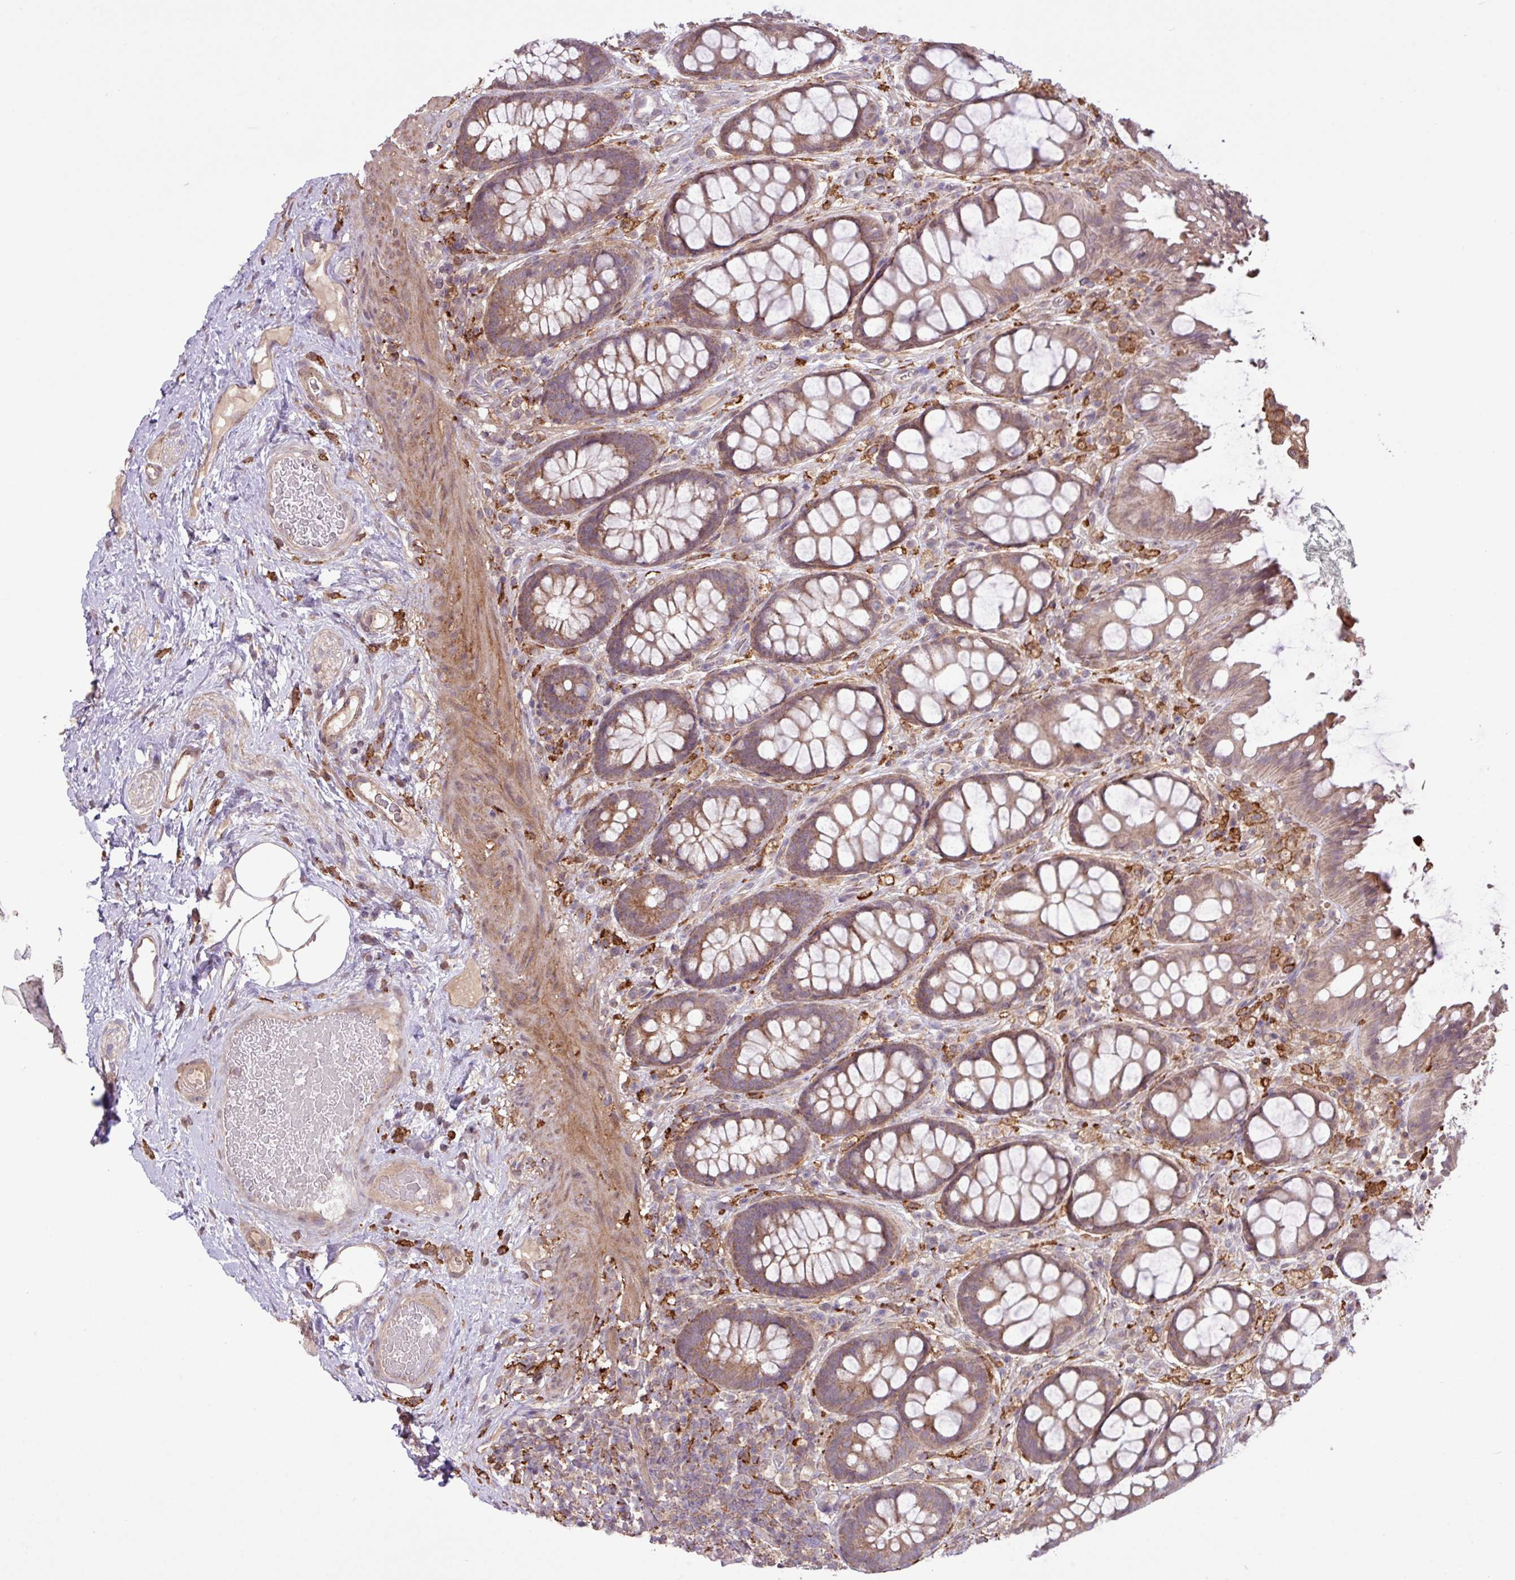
{"staining": {"intensity": "moderate", "quantity": ">75%", "location": "cytoplasmic/membranous"}, "tissue": "rectum", "cell_type": "Glandular cells", "image_type": "normal", "snomed": [{"axis": "morphology", "description": "Normal tissue, NOS"}, {"axis": "topography", "description": "Rectum"}], "caption": "The micrograph exhibits a brown stain indicating the presence of a protein in the cytoplasmic/membranous of glandular cells in rectum. Nuclei are stained in blue.", "gene": "ARHGEF25", "patient": {"sex": "female", "age": 67}}